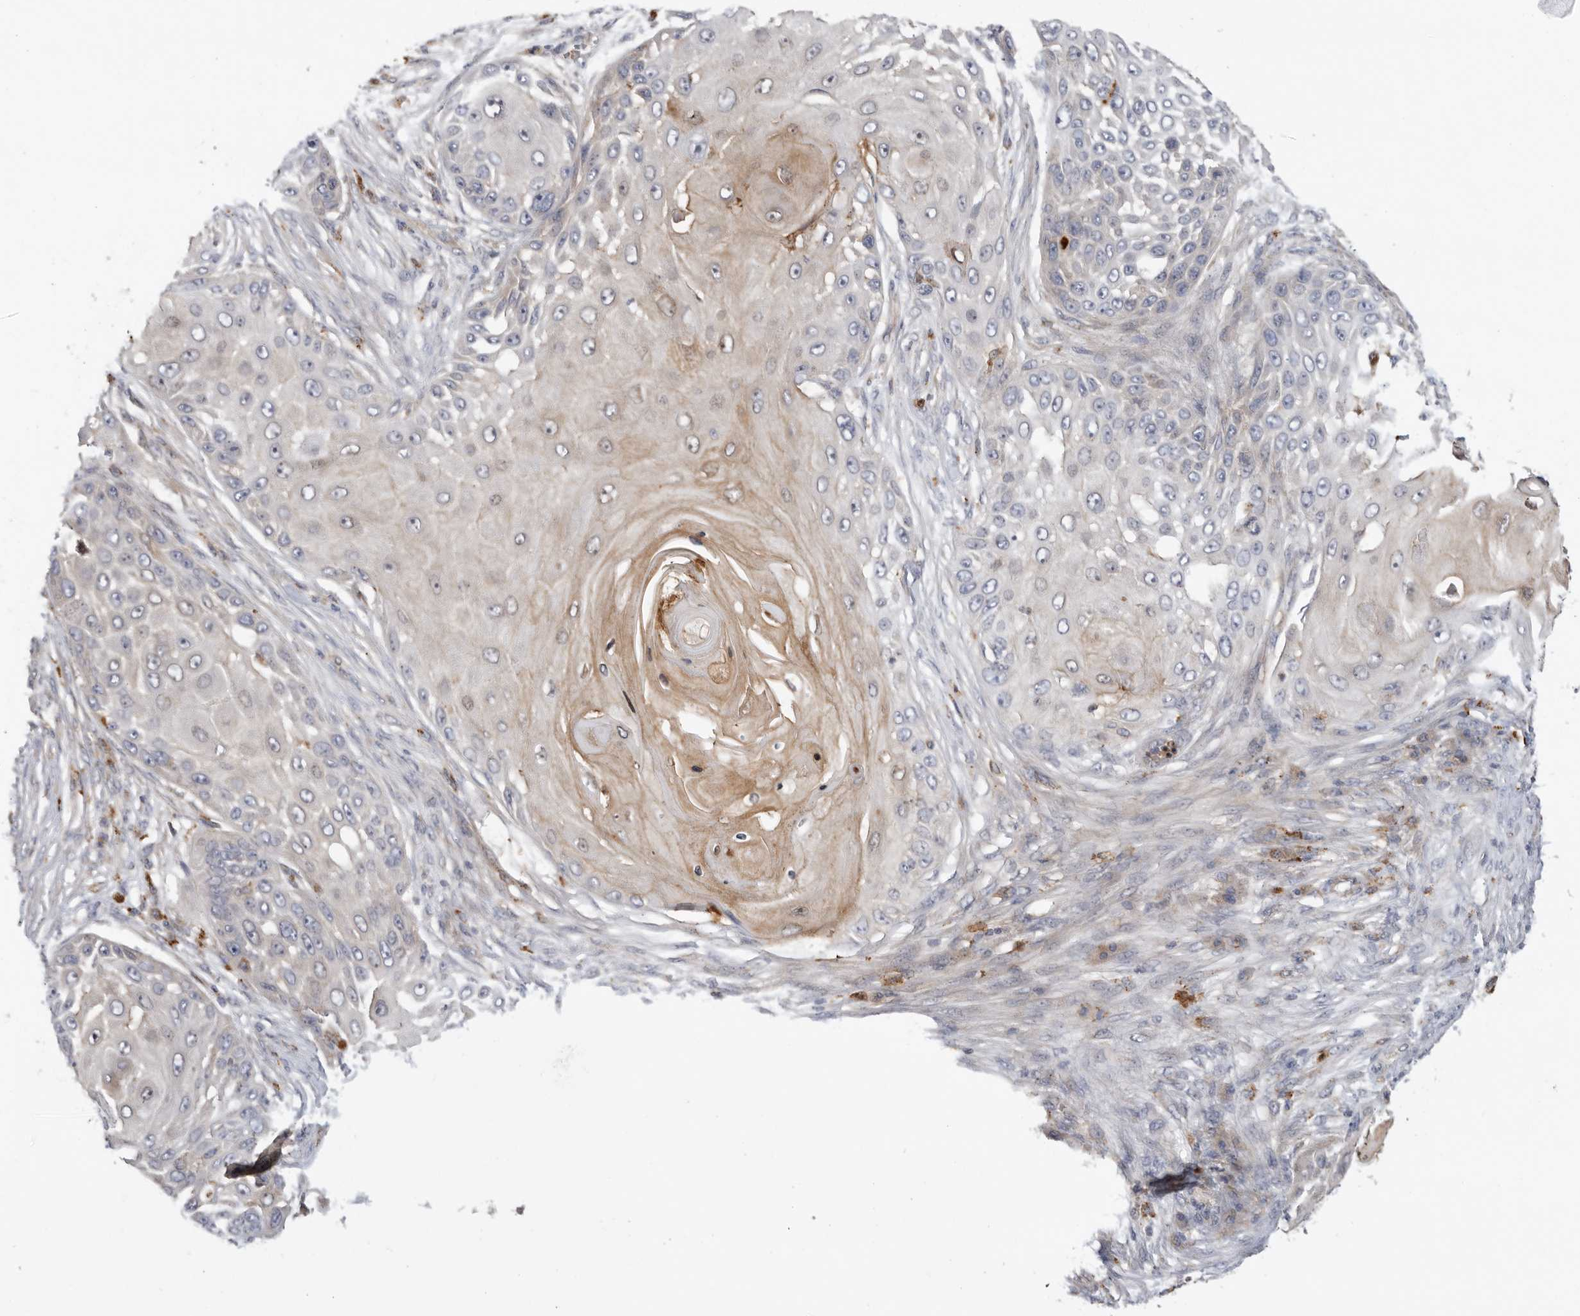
{"staining": {"intensity": "weak", "quantity": "<25%", "location": "cytoplasmic/membranous"}, "tissue": "skin cancer", "cell_type": "Tumor cells", "image_type": "cancer", "snomed": [{"axis": "morphology", "description": "Squamous cell carcinoma, NOS"}, {"axis": "topography", "description": "Skin"}], "caption": "Immunohistochemistry micrograph of neoplastic tissue: skin squamous cell carcinoma stained with DAB (3,3'-diaminobenzidine) shows no significant protein staining in tumor cells. Brightfield microscopy of immunohistochemistry stained with DAB (3,3'-diaminobenzidine) (brown) and hematoxylin (blue), captured at high magnification.", "gene": "GNE", "patient": {"sex": "female", "age": 44}}